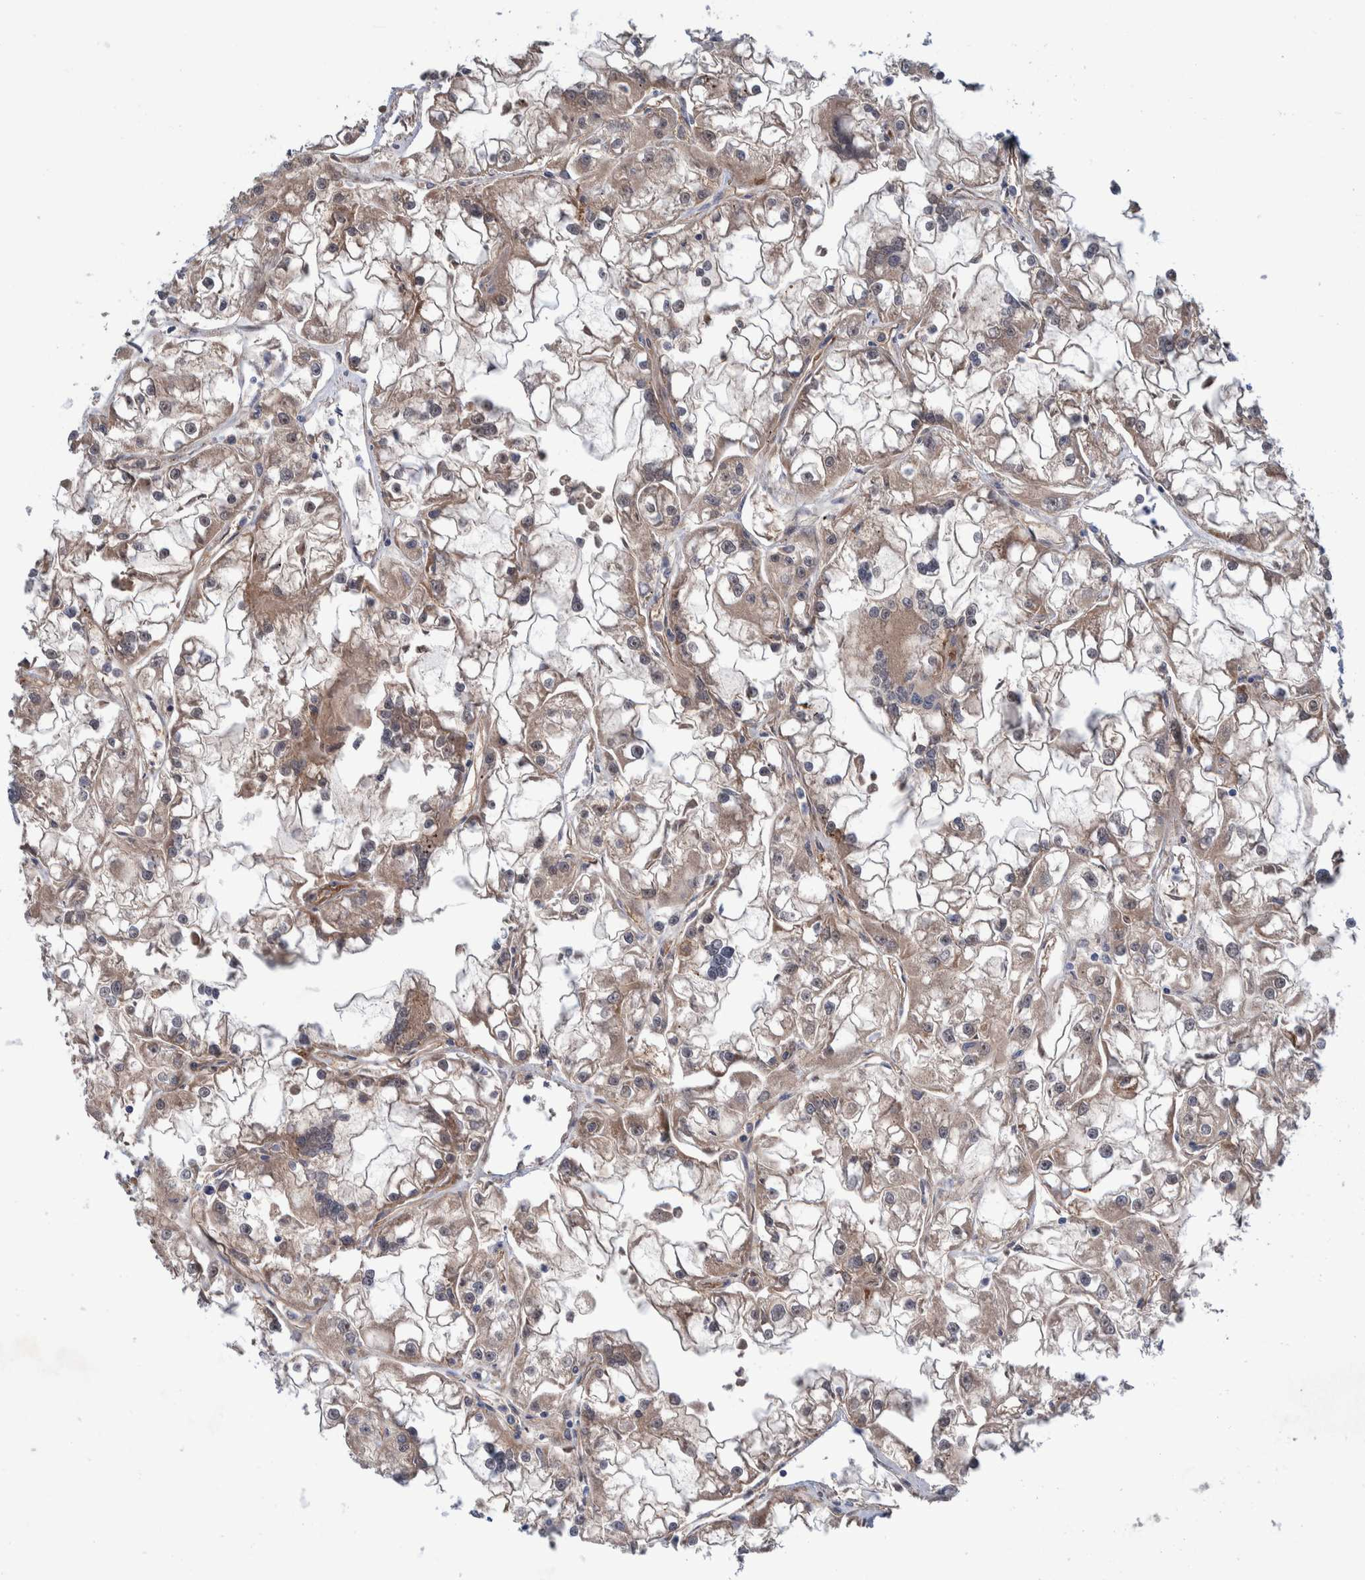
{"staining": {"intensity": "moderate", "quantity": "25%-75%", "location": "cytoplasmic/membranous"}, "tissue": "renal cancer", "cell_type": "Tumor cells", "image_type": "cancer", "snomed": [{"axis": "morphology", "description": "Adenocarcinoma, NOS"}, {"axis": "topography", "description": "Kidney"}], "caption": "IHC (DAB) staining of renal adenocarcinoma exhibits moderate cytoplasmic/membranous protein positivity in approximately 25%-75% of tumor cells. Immunohistochemistry (ihc) stains the protein of interest in brown and the nuclei are stained blue.", "gene": "SLC25A10", "patient": {"sex": "female", "age": 52}}